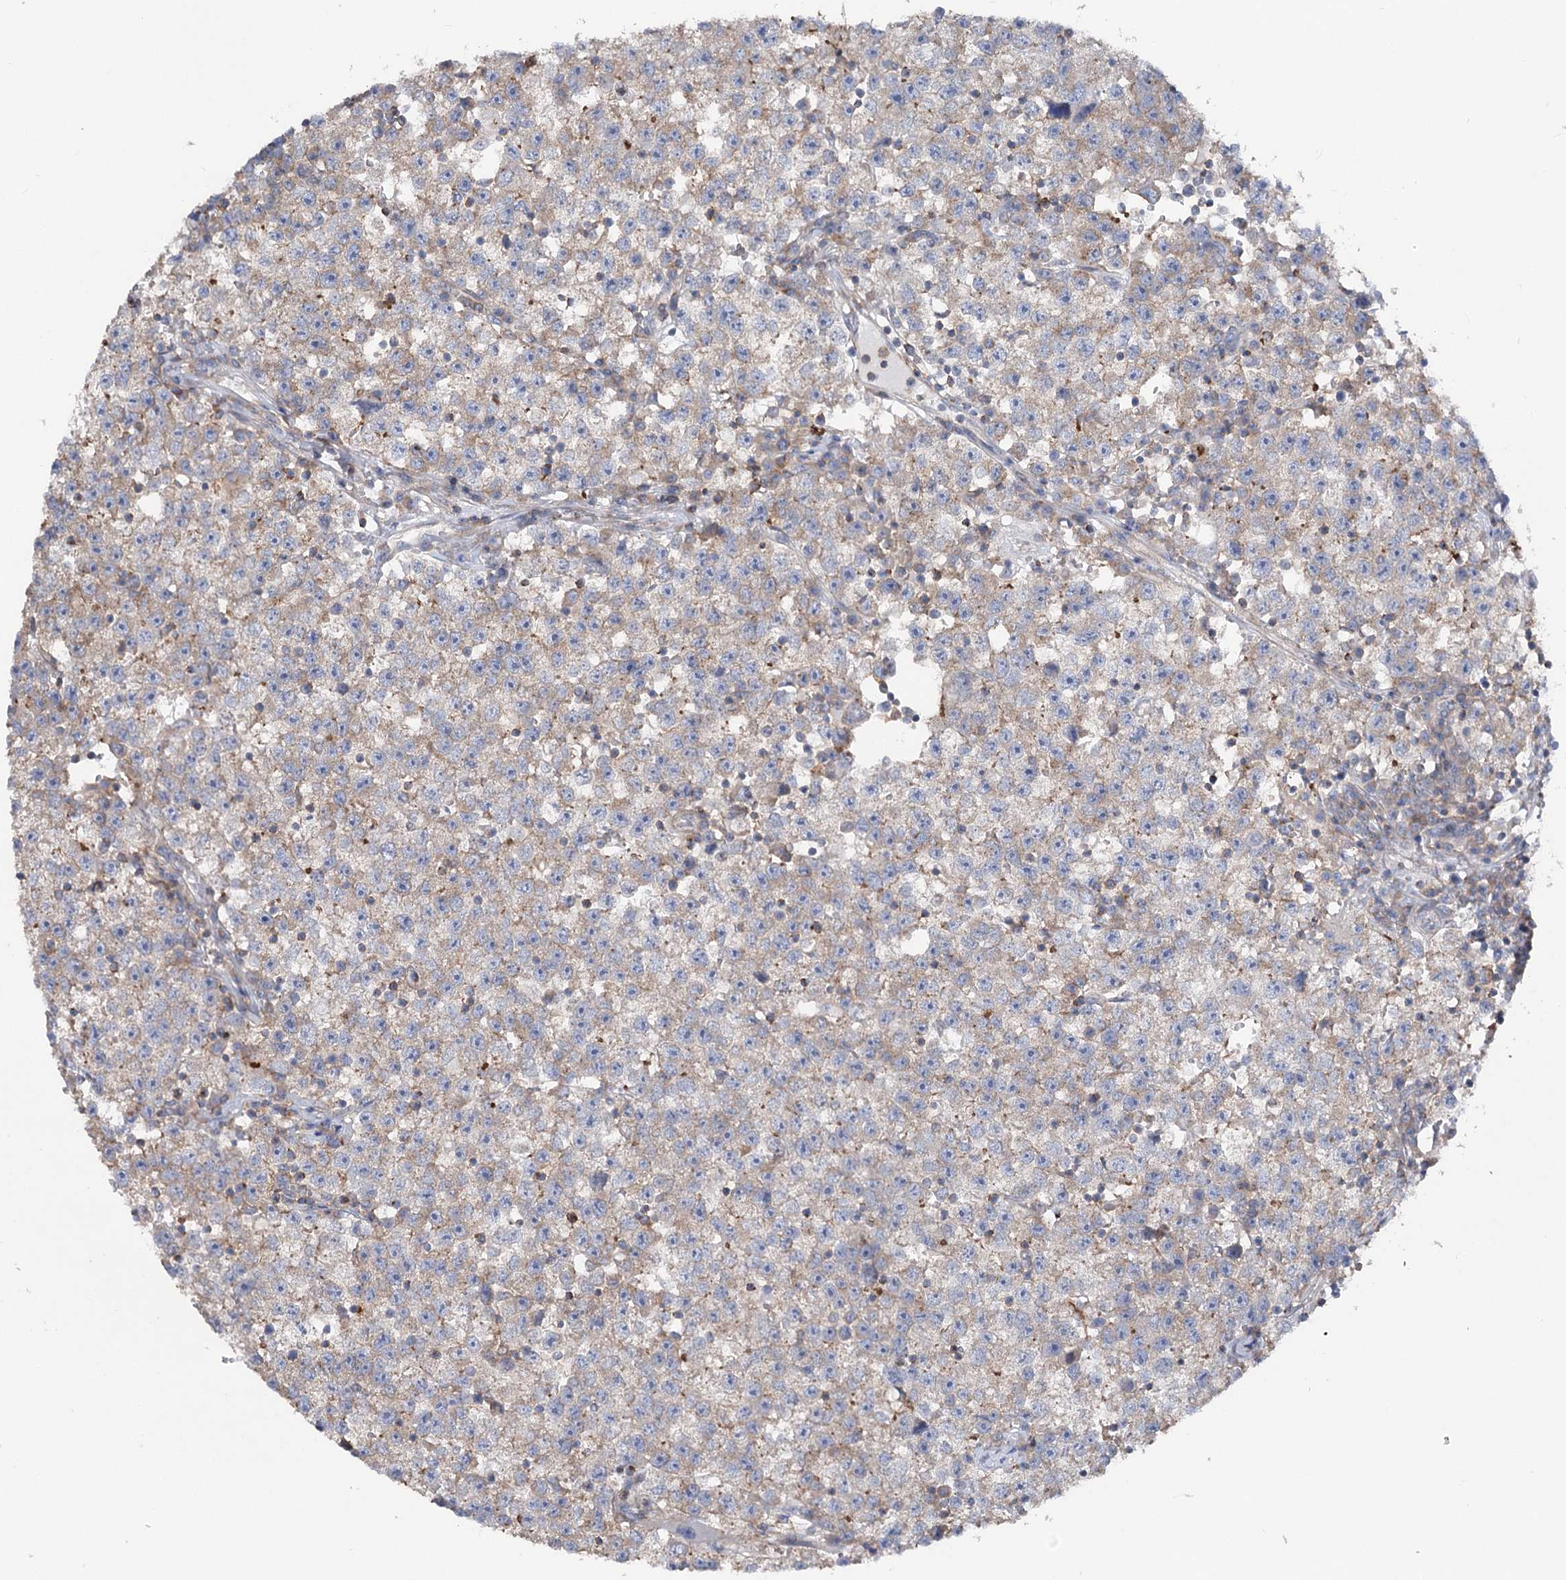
{"staining": {"intensity": "weak", "quantity": ">75%", "location": "cytoplasmic/membranous"}, "tissue": "testis cancer", "cell_type": "Tumor cells", "image_type": "cancer", "snomed": [{"axis": "morphology", "description": "Seminoma, NOS"}, {"axis": "topography", "description": "Testis"}], "caption": "Immunohistochemistry micrograph of neoplastic tissue: human seminoma (testis) stained using immunohistochemistry reveals low levels of weak protein expression localized specifically in the cytoplasmic/membranous of tumor cells, appearing as a cytoplasmic/membranous brown color.", "gene": "LARP1B", "patient": {"sex": "male", "age": 22}}